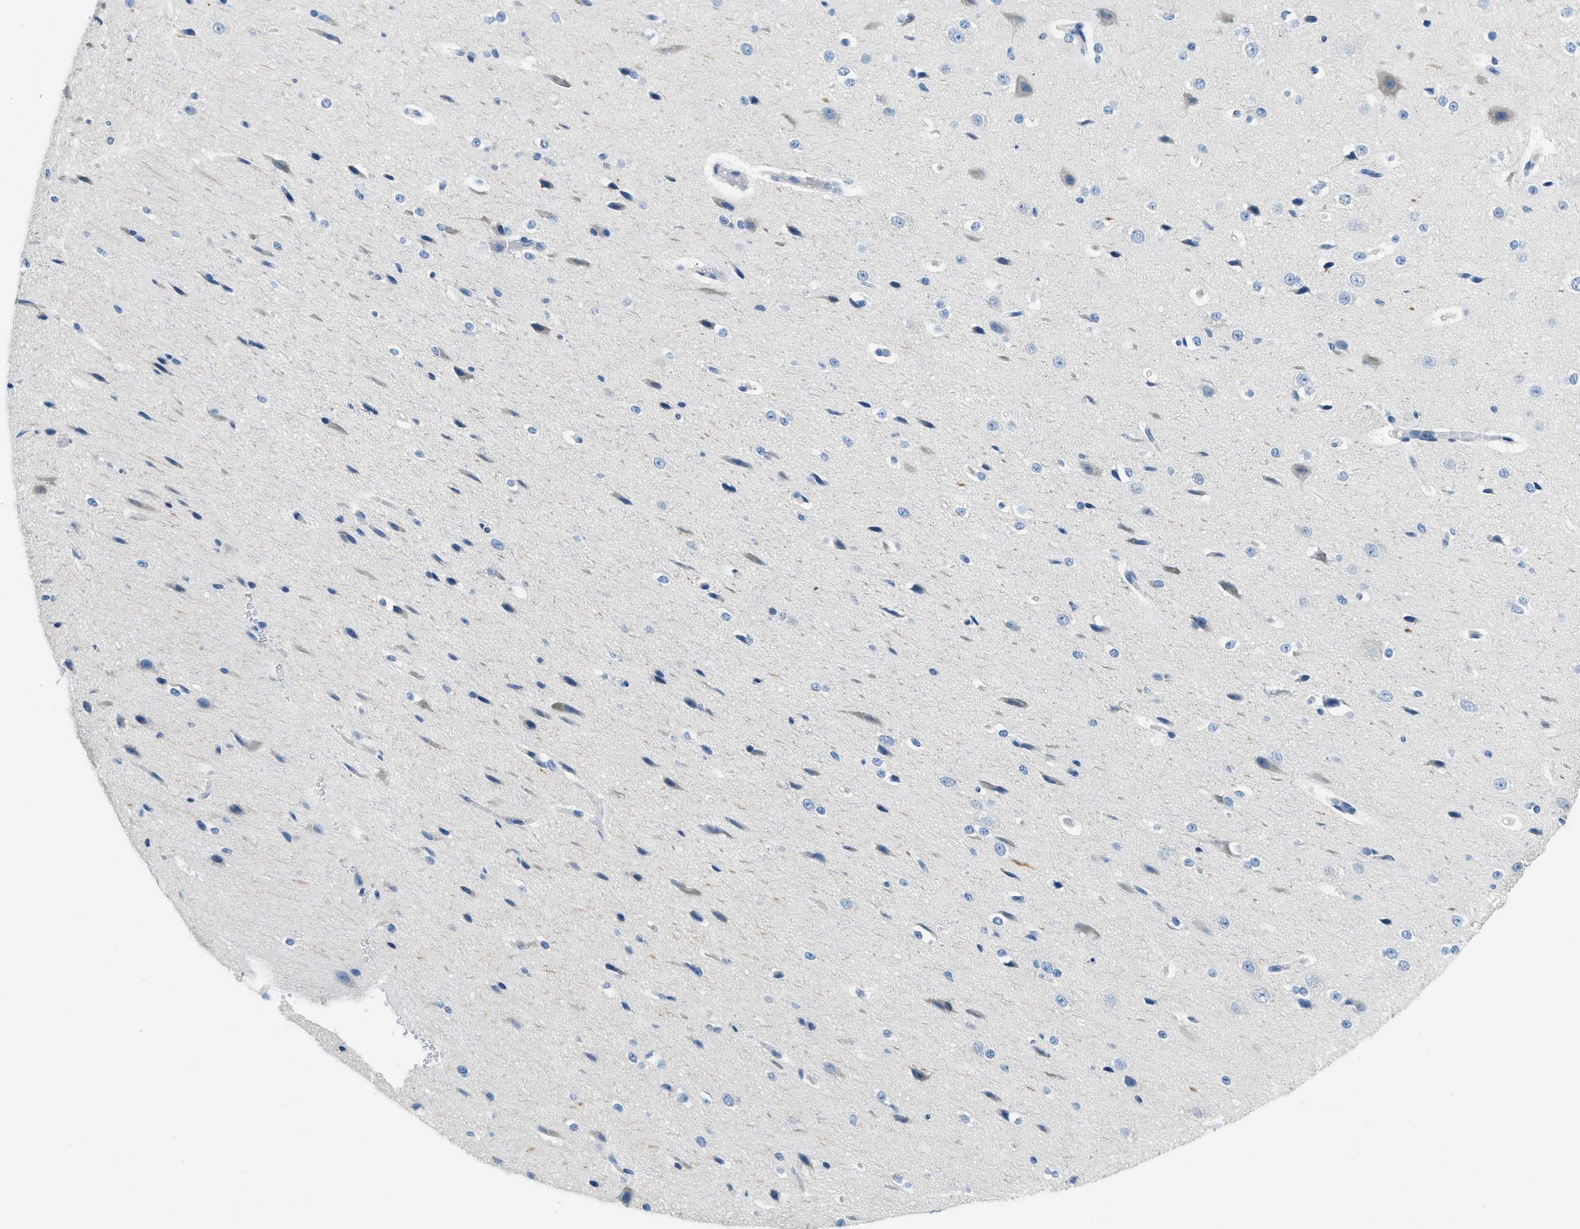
{"staining": {"intensity": "negative", "quantity": "none", "location": "none"}, "tissue": "cerebral cortex", "cell_type": "Endothelial cells", "image_type": "normal", "snomed": [{"axis": "morphology", "description": "Normal tissue, NOS"}, {"axis": "morphology", "description": "Developmental malformation"}, {"axis": "topography", "description": "Cerebral cortex"}], "caption": "An image of human cerebral cortex is negative for staining in endothelial cells. (DAB immunohistochemistry (IHC), high magnification).", "gene": "CFAP20", "patient": {"sex": "female", "age": 30}}